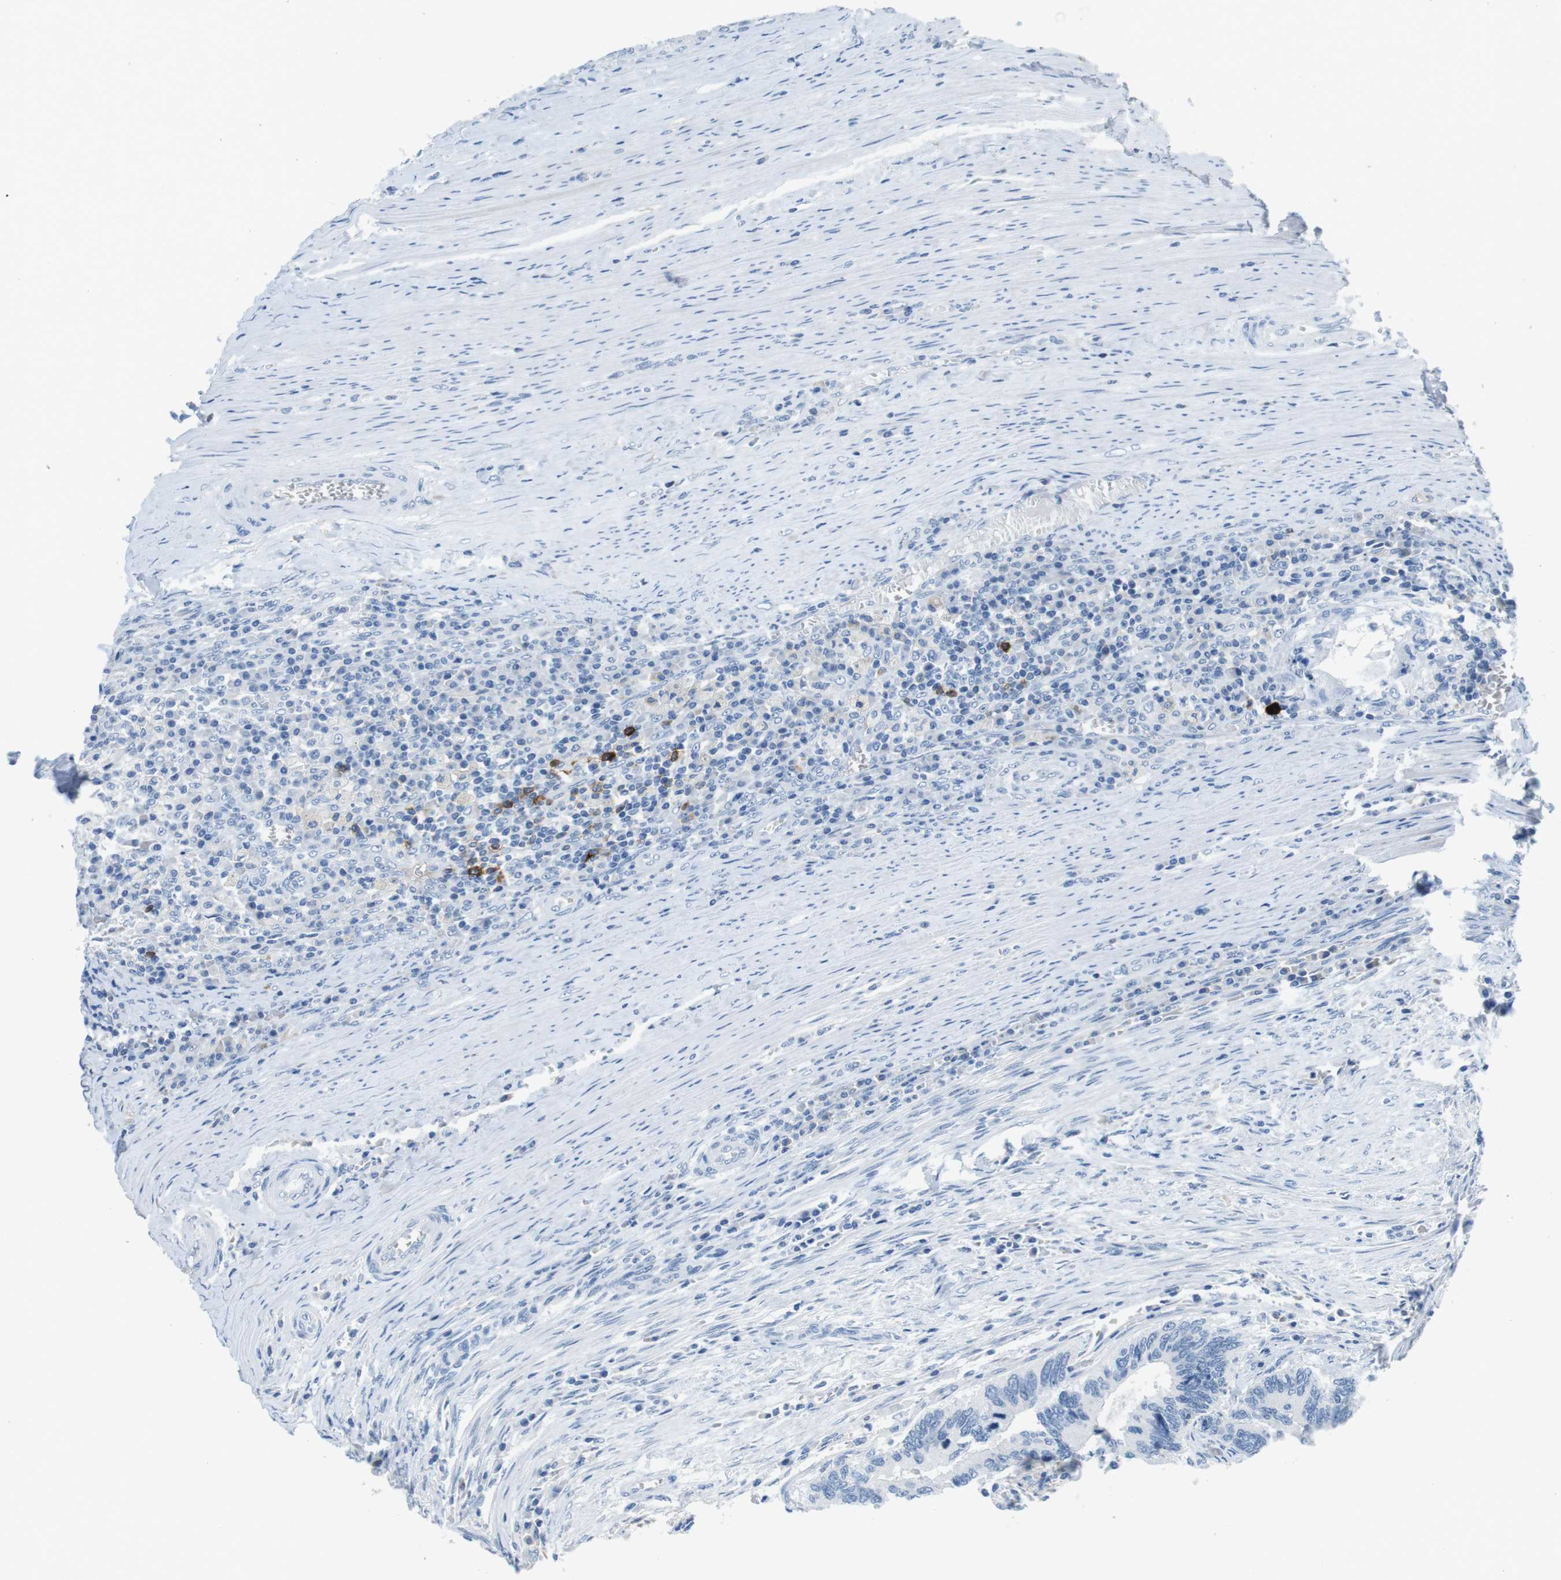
{"staining": {"intensity": "negative", "quantity": "none", "location": "none"}, "tissue": "colorectal cancer", "cell_type": "Tumor cells", "image_type": "cancer", "snomed": [{"axis": "morphology", "description": "Adenocarcinoma, NOS"}, {"axis": "topography", "description": "Colon"}], "caption": "A photomicrograph of human colorectal cancer (adenocarcinoma) is negative for staining in tumor cells.", "gene": "IGHD", "patient": {"sex": "male", "age": 72}}